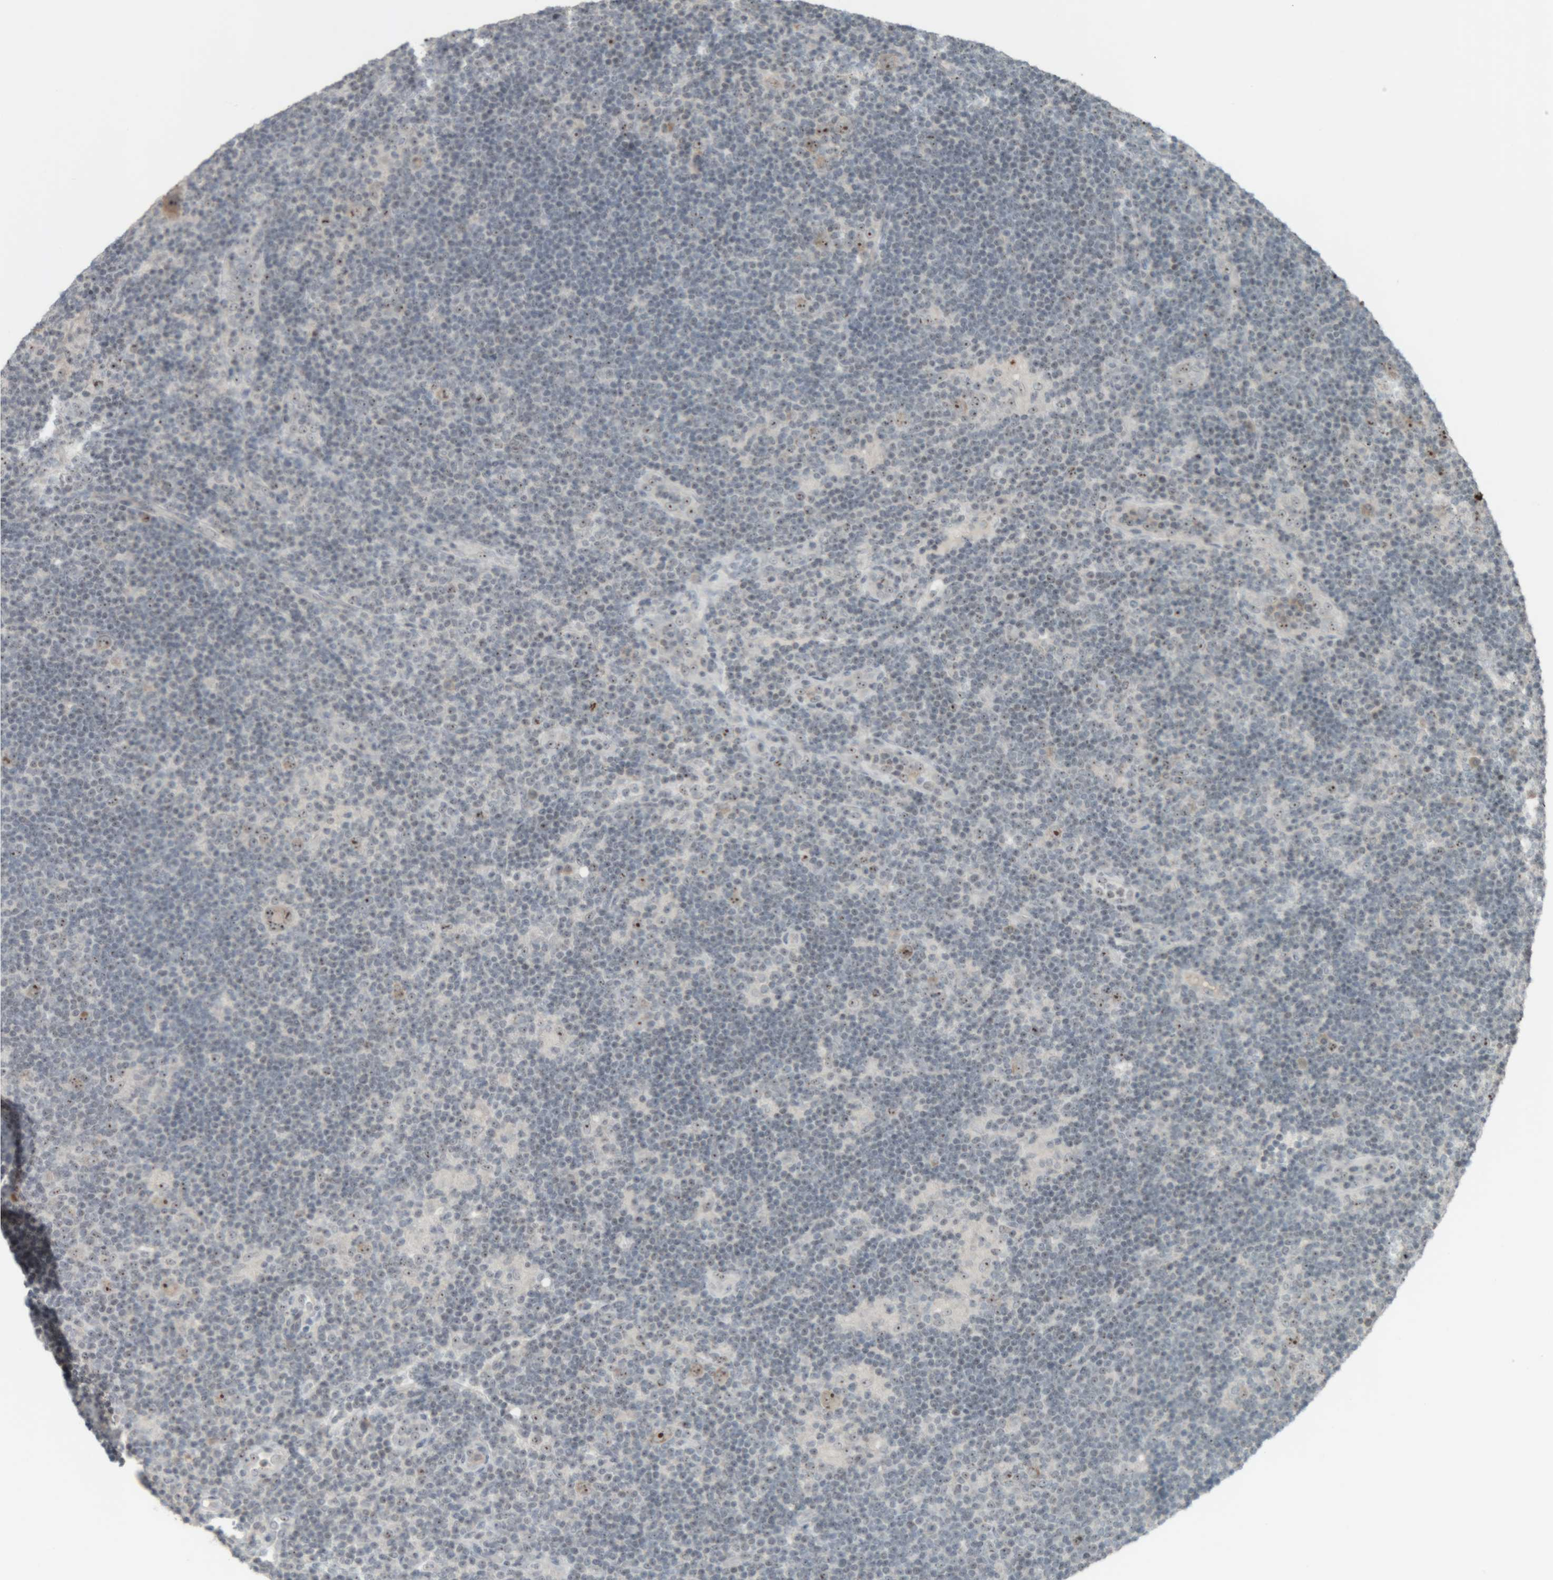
{"staining": {"intensity": "moderate", "quantity": ">75%", "location": "nuclear"}, "tissue": "lymphoma", "cell_type": "Tumor cells", "image_type": "cancer", "snomed": [{"axis": "morphology", "description": "Hodgkin's disease, NOS"}, {"axis": "topography", "description": "Lymph node"}], "caption": "Hodgkin's disease was stained to show a protein in brown. There is medium levels of moderate nuclear positivity in about >75% of tumor cells.", "gene": "RPF1", "patient": {"sex": "female", "age": 57}}